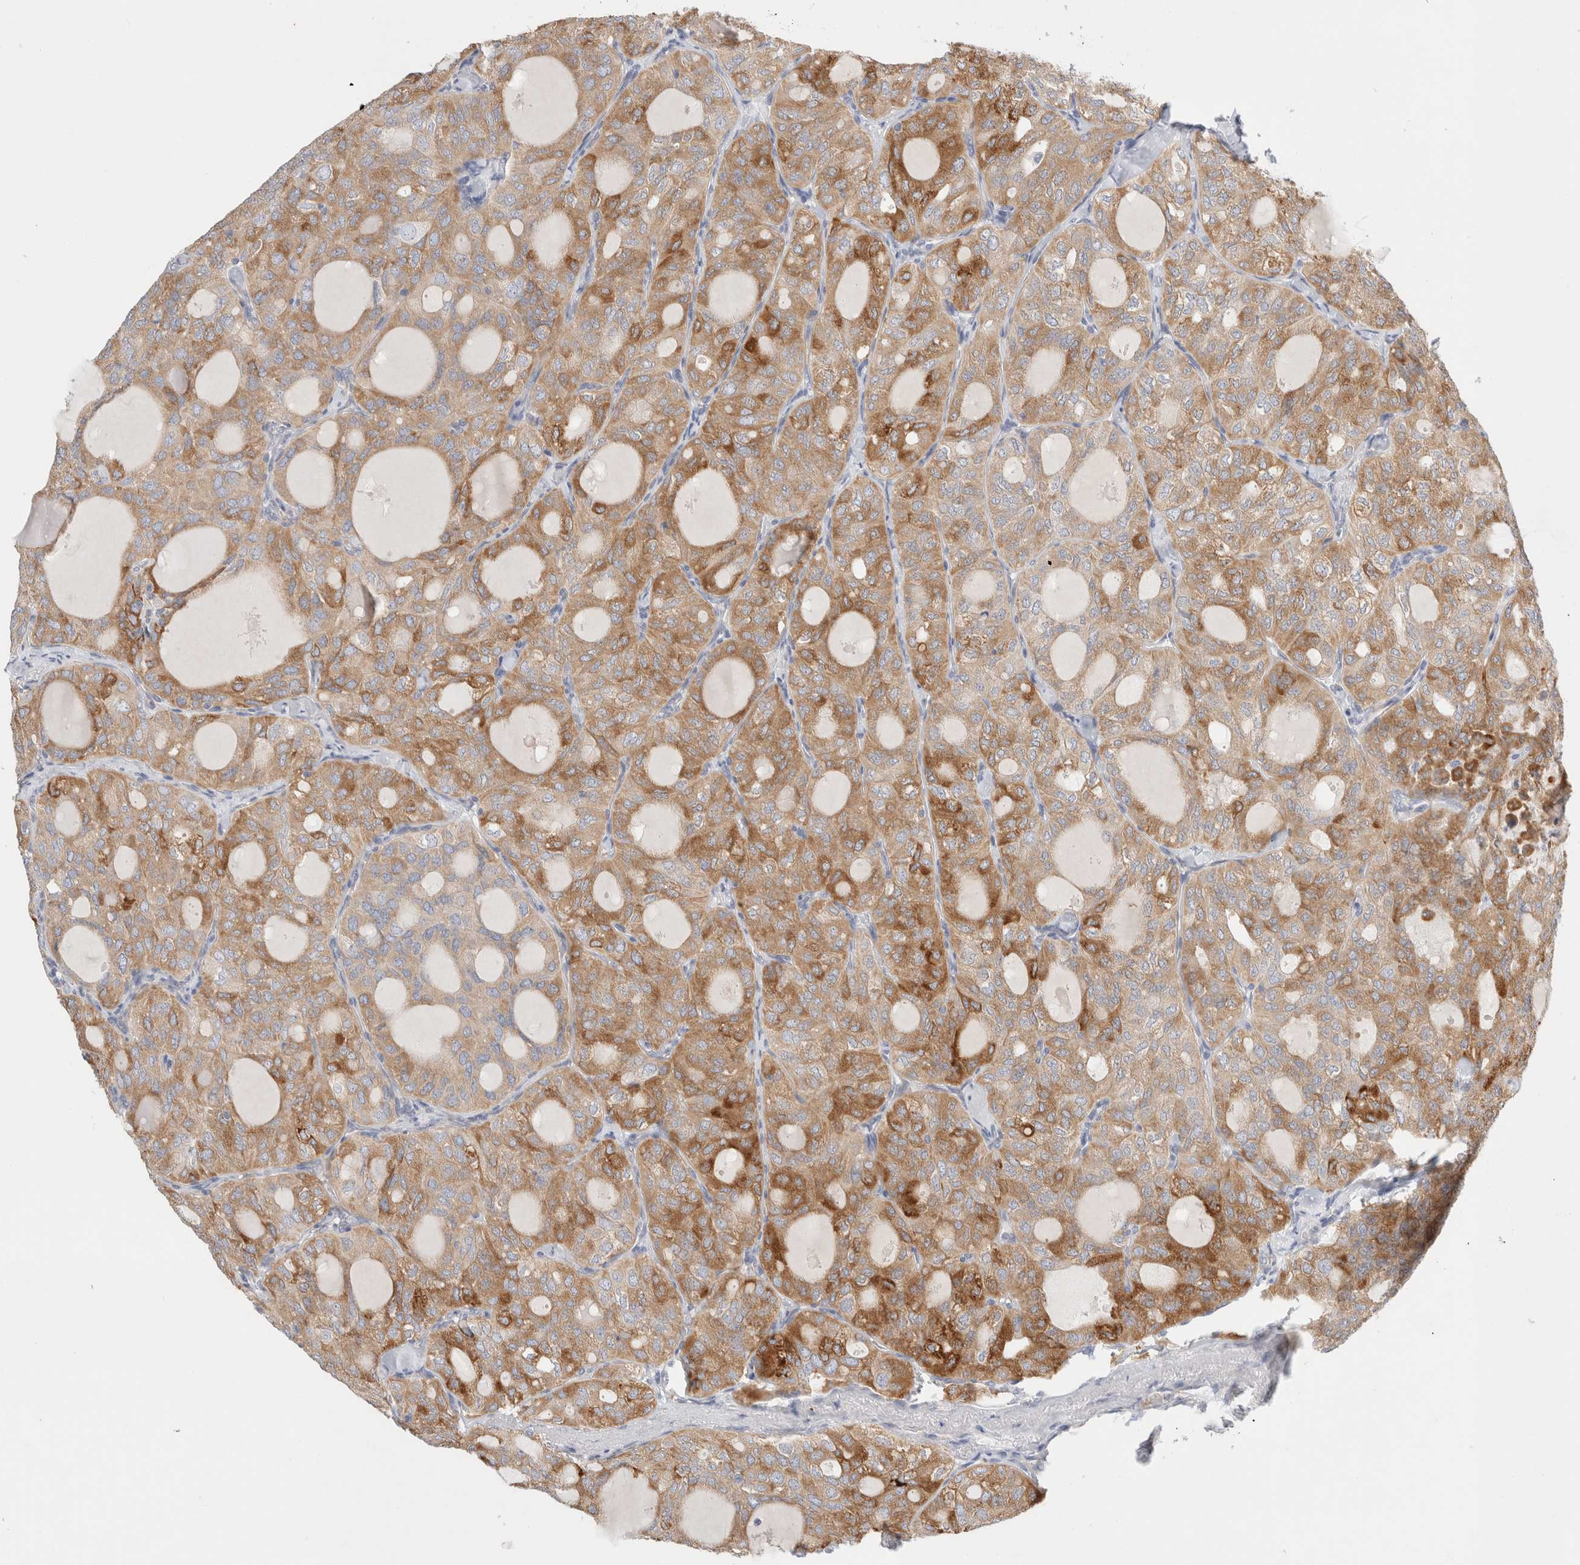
{"staining": {"intensity": "moderate", "quantity": ">75%", "location": "cytoplasmic/membranous"}, "tissue": "thyroid cancer", "cell_type": "Tumor cells", "image_type": "cancer", "snomed": [{"axis": "morphology", "description": "Follicular adenoma carcinoma, NOS"}, {"axis": "topography", "description": "Thyroid gland"}], "caption": "Immunohistochemistry (IHC) photomicrograph of human thyroid follicular adenoma carcinoma stained for a protein (brown), which exhibits medium levels of moderate cytoplasmic/membranous positivity in about >75% of tumor cells.", "gene": "CSK", "patient": {"sex": "male", "age": 75}}